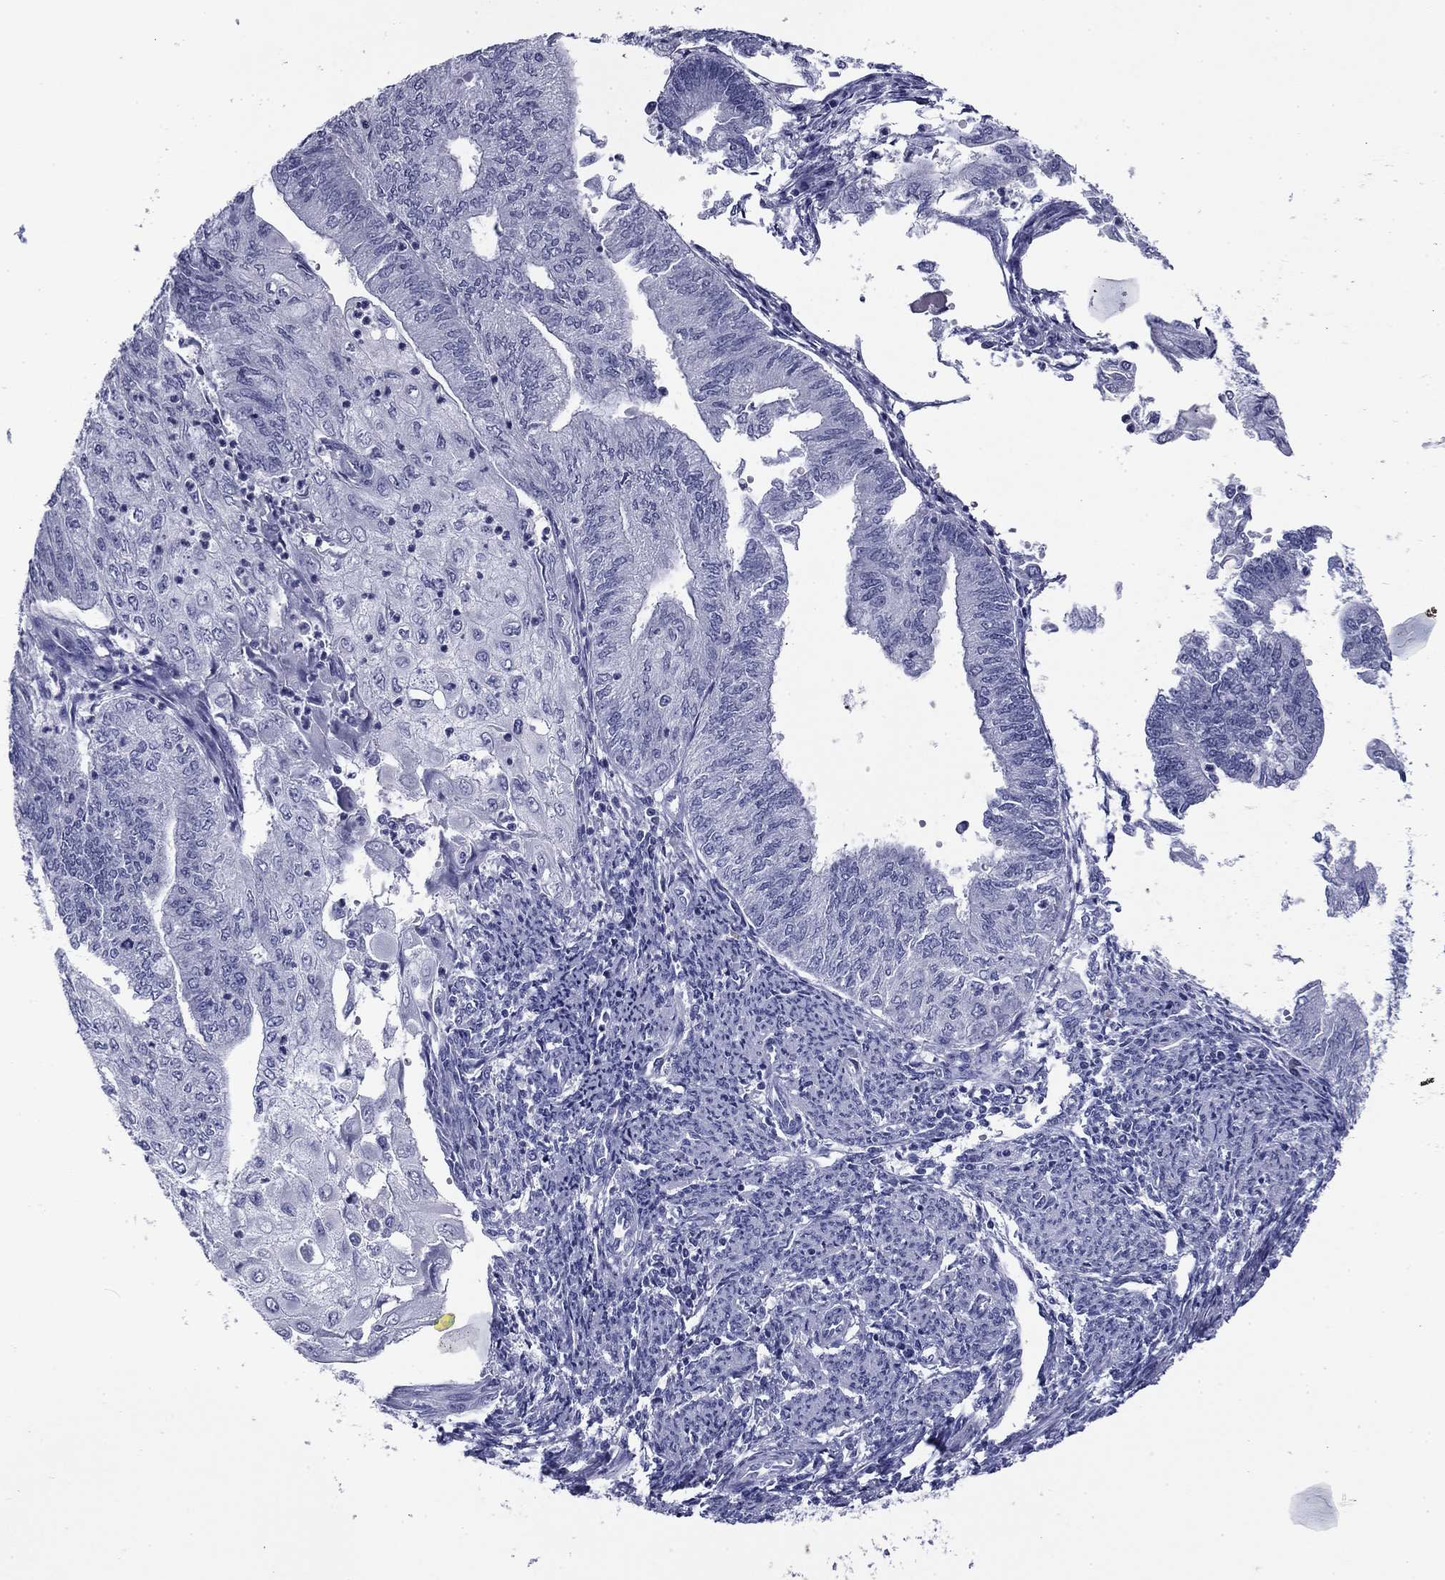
{"staining": {"intensity": "negative", "quantity": "none", "location": "none"}, "tissue": "endometrial cancer", "cell_type": "Tumor cells", "image_type": "cancer", "snomed": [{"axis": "morphology", "description": "Adenocarcinoma, NOS"}, {"axis": "topography", "description": "Endometrium"}], "caption": "Tumor cells show no significant staining in endometrial cancer.", "gene": "ABCC2", "patient": {"sex": "female", "age": 59}}